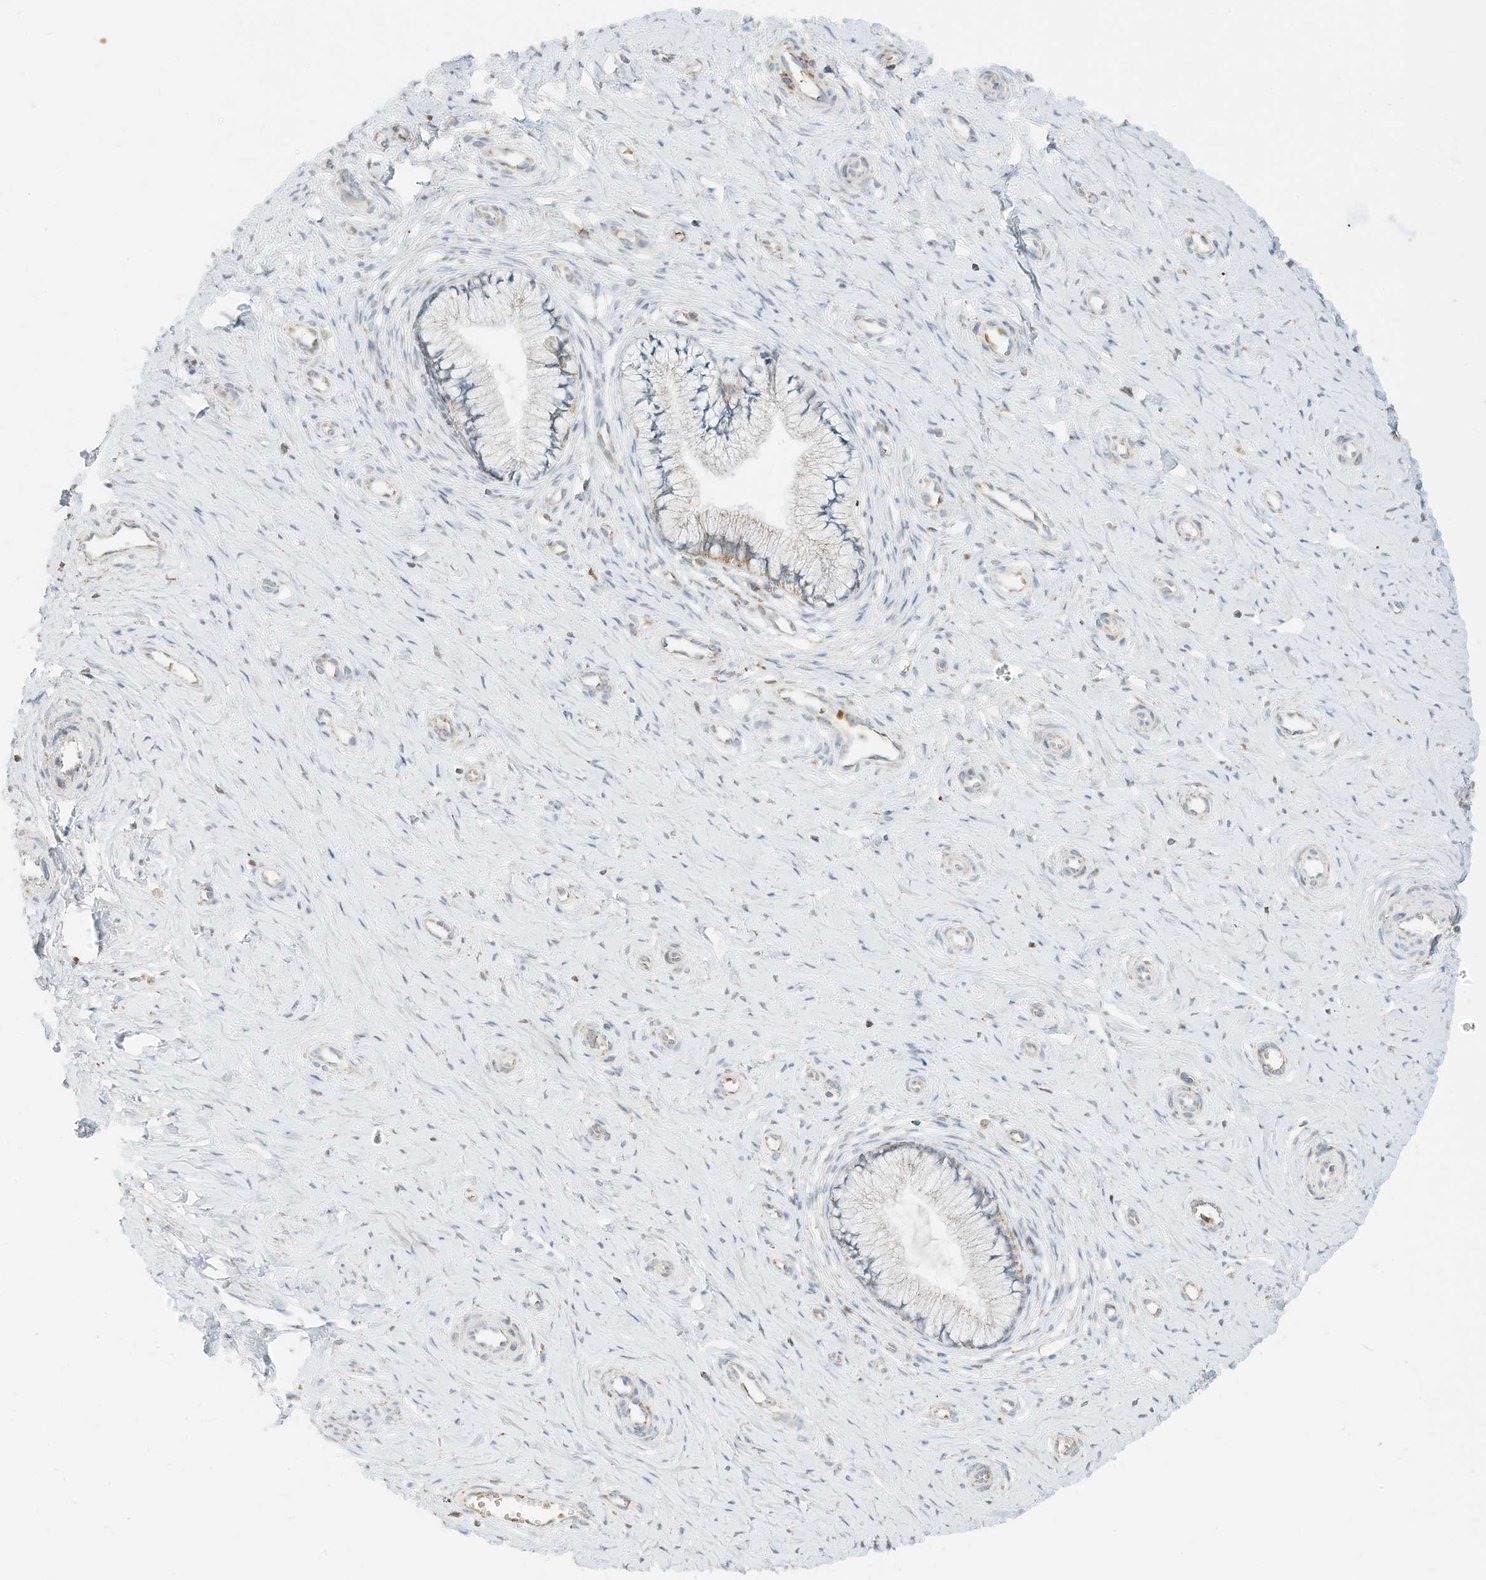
{"staining": {"intensity": "weak", "quantity": "25%-75%", "location": "cytoplasmic/membranous"}, "tissue": "cervix", "cell_type": "Glandular cells", "image_type": "normal", "snomed": [{"axis": "morphology", "description": "Normal tissue, NOS"}, {"axis": "topography", "description": "Cervix"}], "caption": "Immunohistochemistry (DAB) staining of benign human cervix reveals weak cytoplasmic/membranous protein staining in approximately 25%-75% of glandular cells. (Brightfield microscopy of DAB IHC at high magnification).", "gene": "MTUS2", "patient": {"sex": "female", "age": 36}}